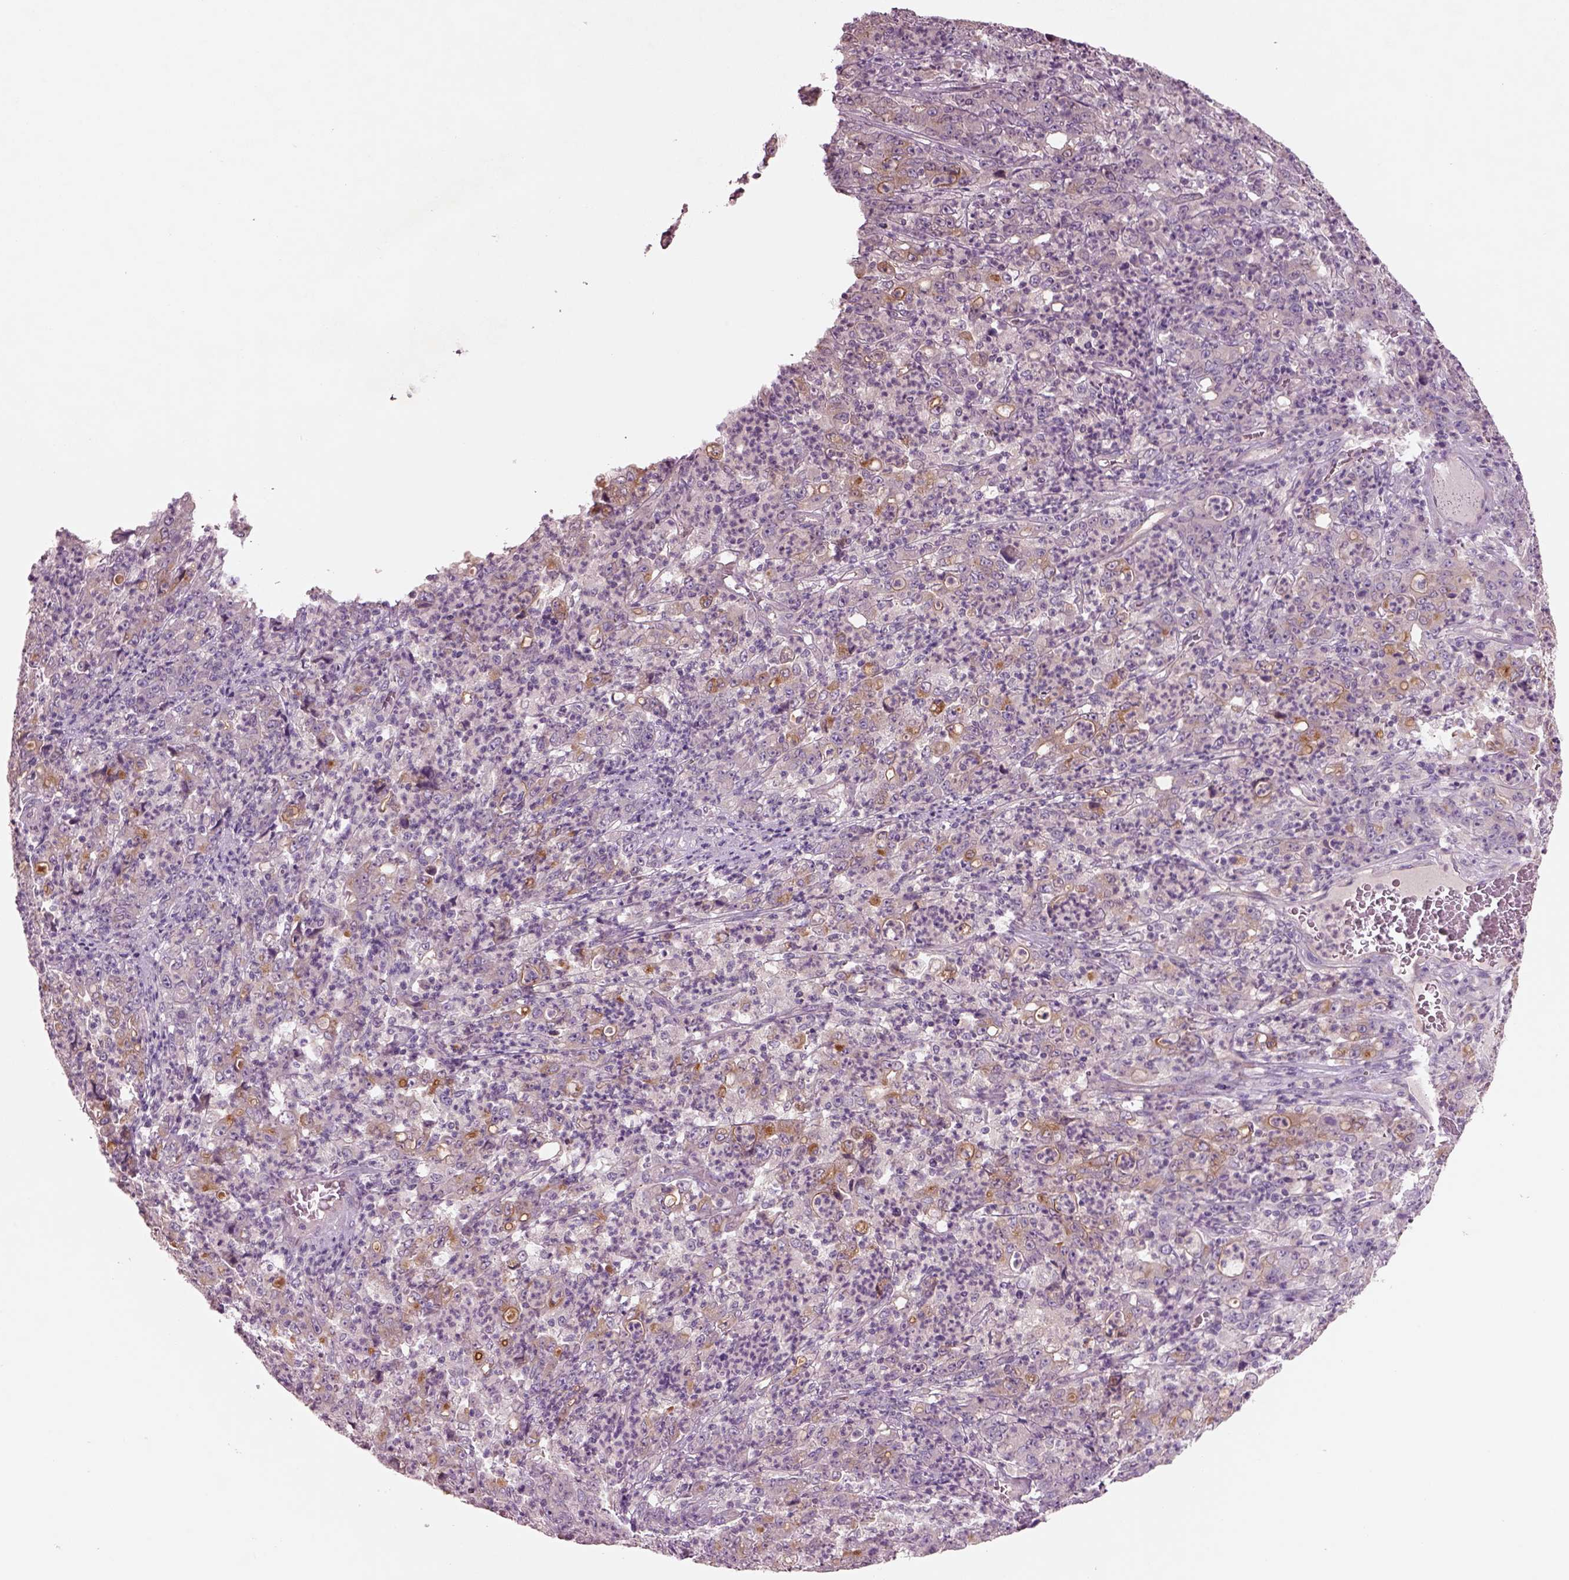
{"staining": {"intensity": "negative", "quantity": "none", "location": "none"}, "tissue": "stomach cancer", "cell_type": "Tumor cells", "image_type": "cancer", "snomed": [{"axis": "morphology", "description": "Adenocarcinoma, NOS"}, {"axis": "topography", "description": "Stomach, lower"}], "caption": "The immunohistochemistry micrograph has no significant positivity in tumor cells of stomach cancer (adenocarcinoma) tissue.", "gene": "DUOXA2", "patient": {"sex": "female", "age": 71}}